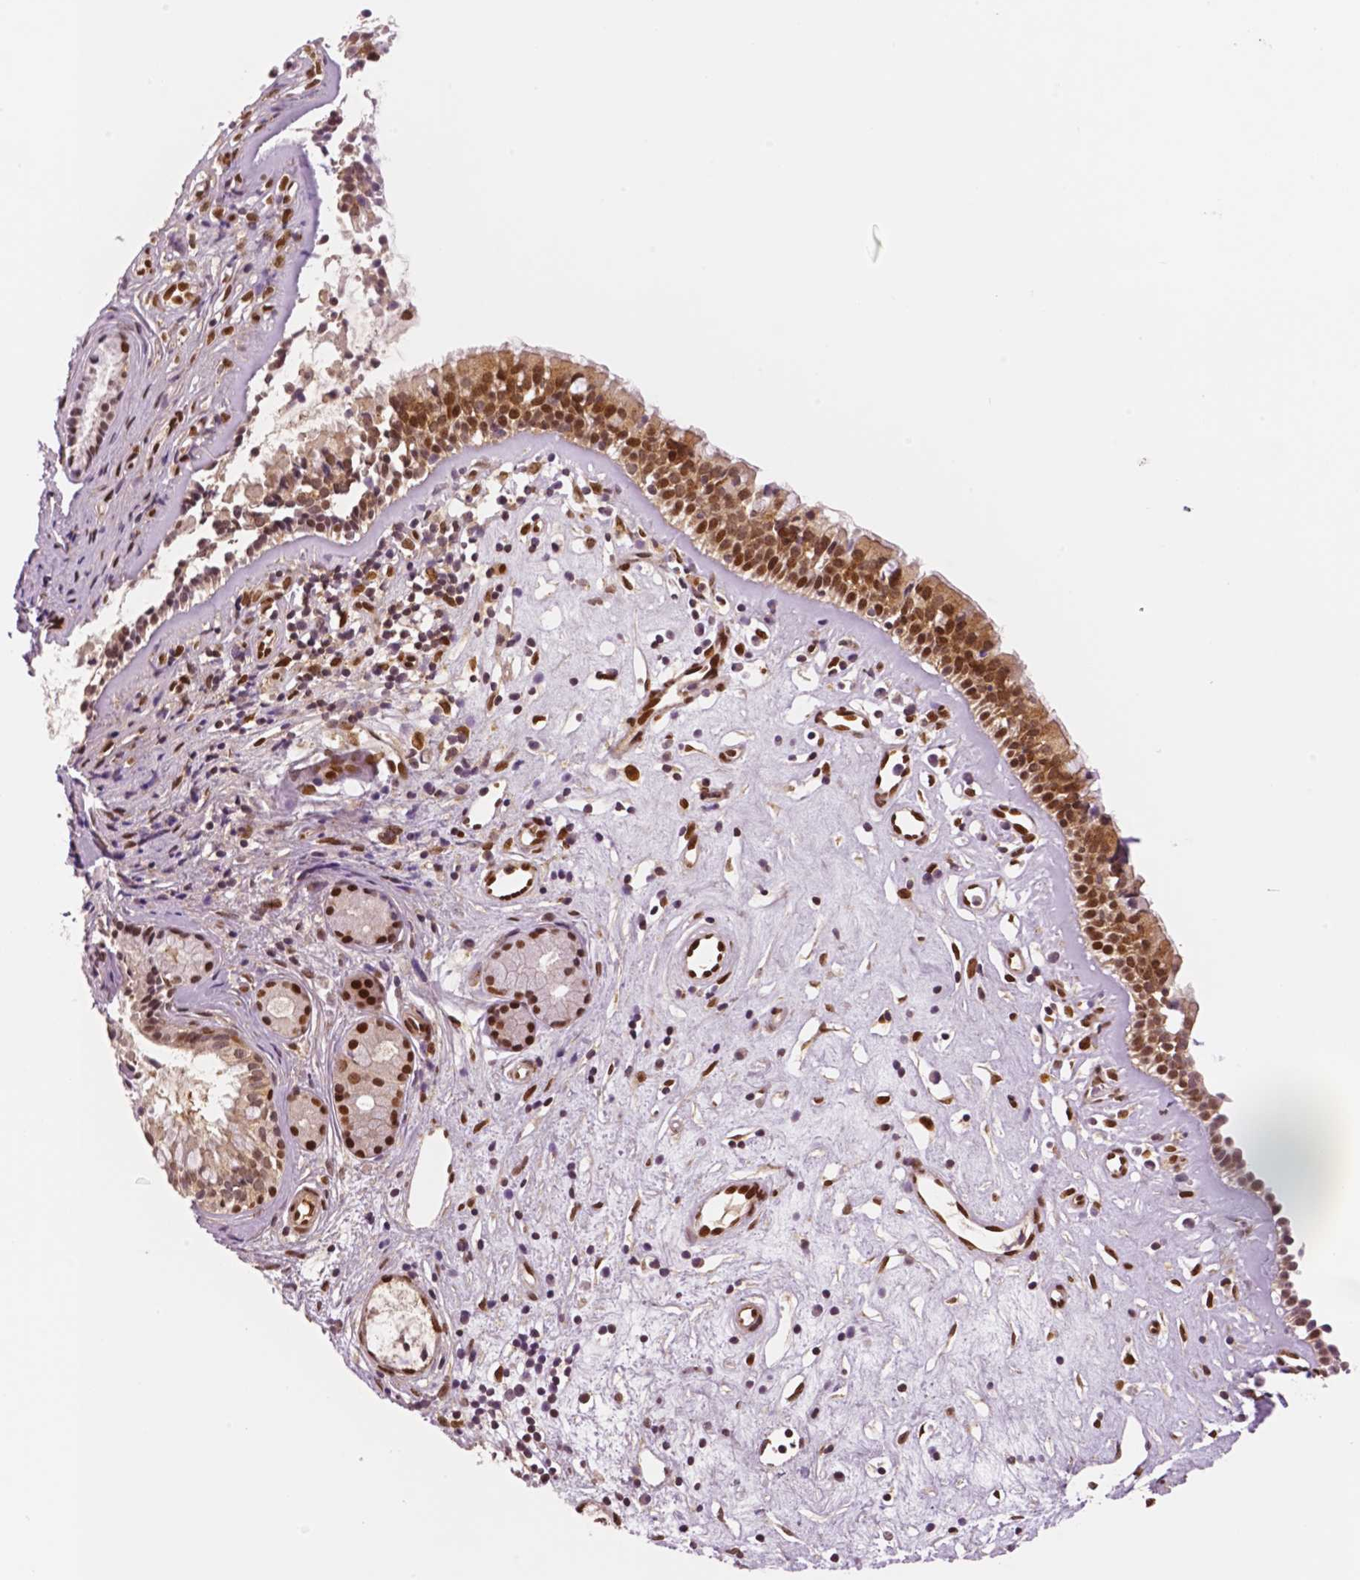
{"staining": {"intensity": "moderate", "quantity": ">75%", "location": "cytoplasmic/membranous,nuclear"}, "tissue": "nasopharynx", "cell_type": "Respiratory epithelial cells", "image_type": "normal", "snomed": [{"axis": "morphology", "description": "Normal tissue, NOS"}, {"axis": "topography", "description": "Nasopharynx"}], "caption": "Protein analysis of unremarkable nasopharynx shows moderate cytoplasmic/membranous,nuclear positivity in about >75% of respiratory epithelial cells. (Brightfield microscopy of DAB IHC at high magnification).", "gene": "STAT3", "patient": {"sex": "female", "age": 52}}